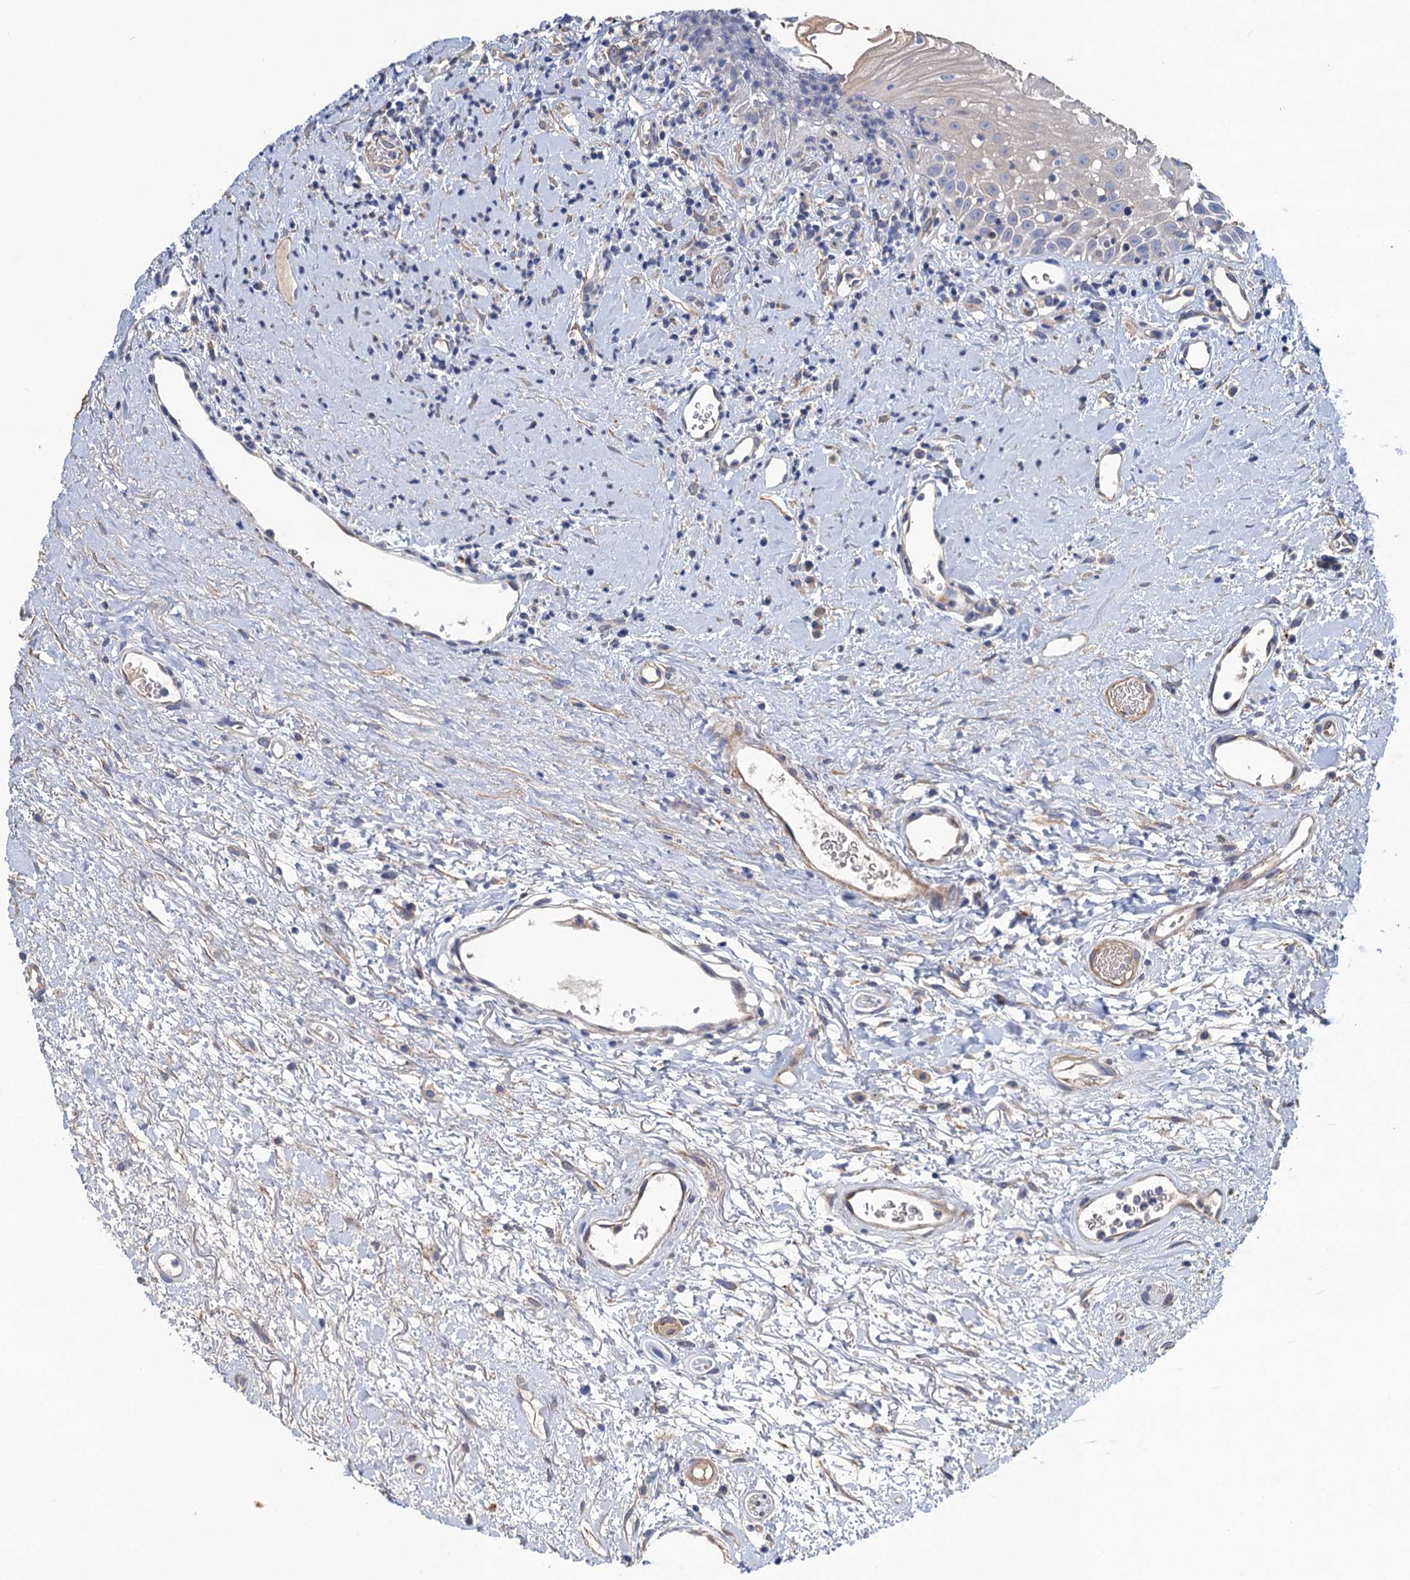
{"staining": {"intensity": "negative", "quantity": "none", "location": "none"}, "tissue": "oral mucosa", "cell_type": "Squamous epithelial cells", "image_type": "normal", "snomed": [{"axis": "morphology", "description": "Normal tissue, NOS"}, {"axis": "topography", "description": "Oral tissue"}], "caption": "A high-resolution photomicrograph shows IHC staining of unremarkable oral mucosa, which reveals no significant positivity in squamous epithelial cells.", "gene": "SMCO3", "patient": {"sex": "female", "age": 76}}